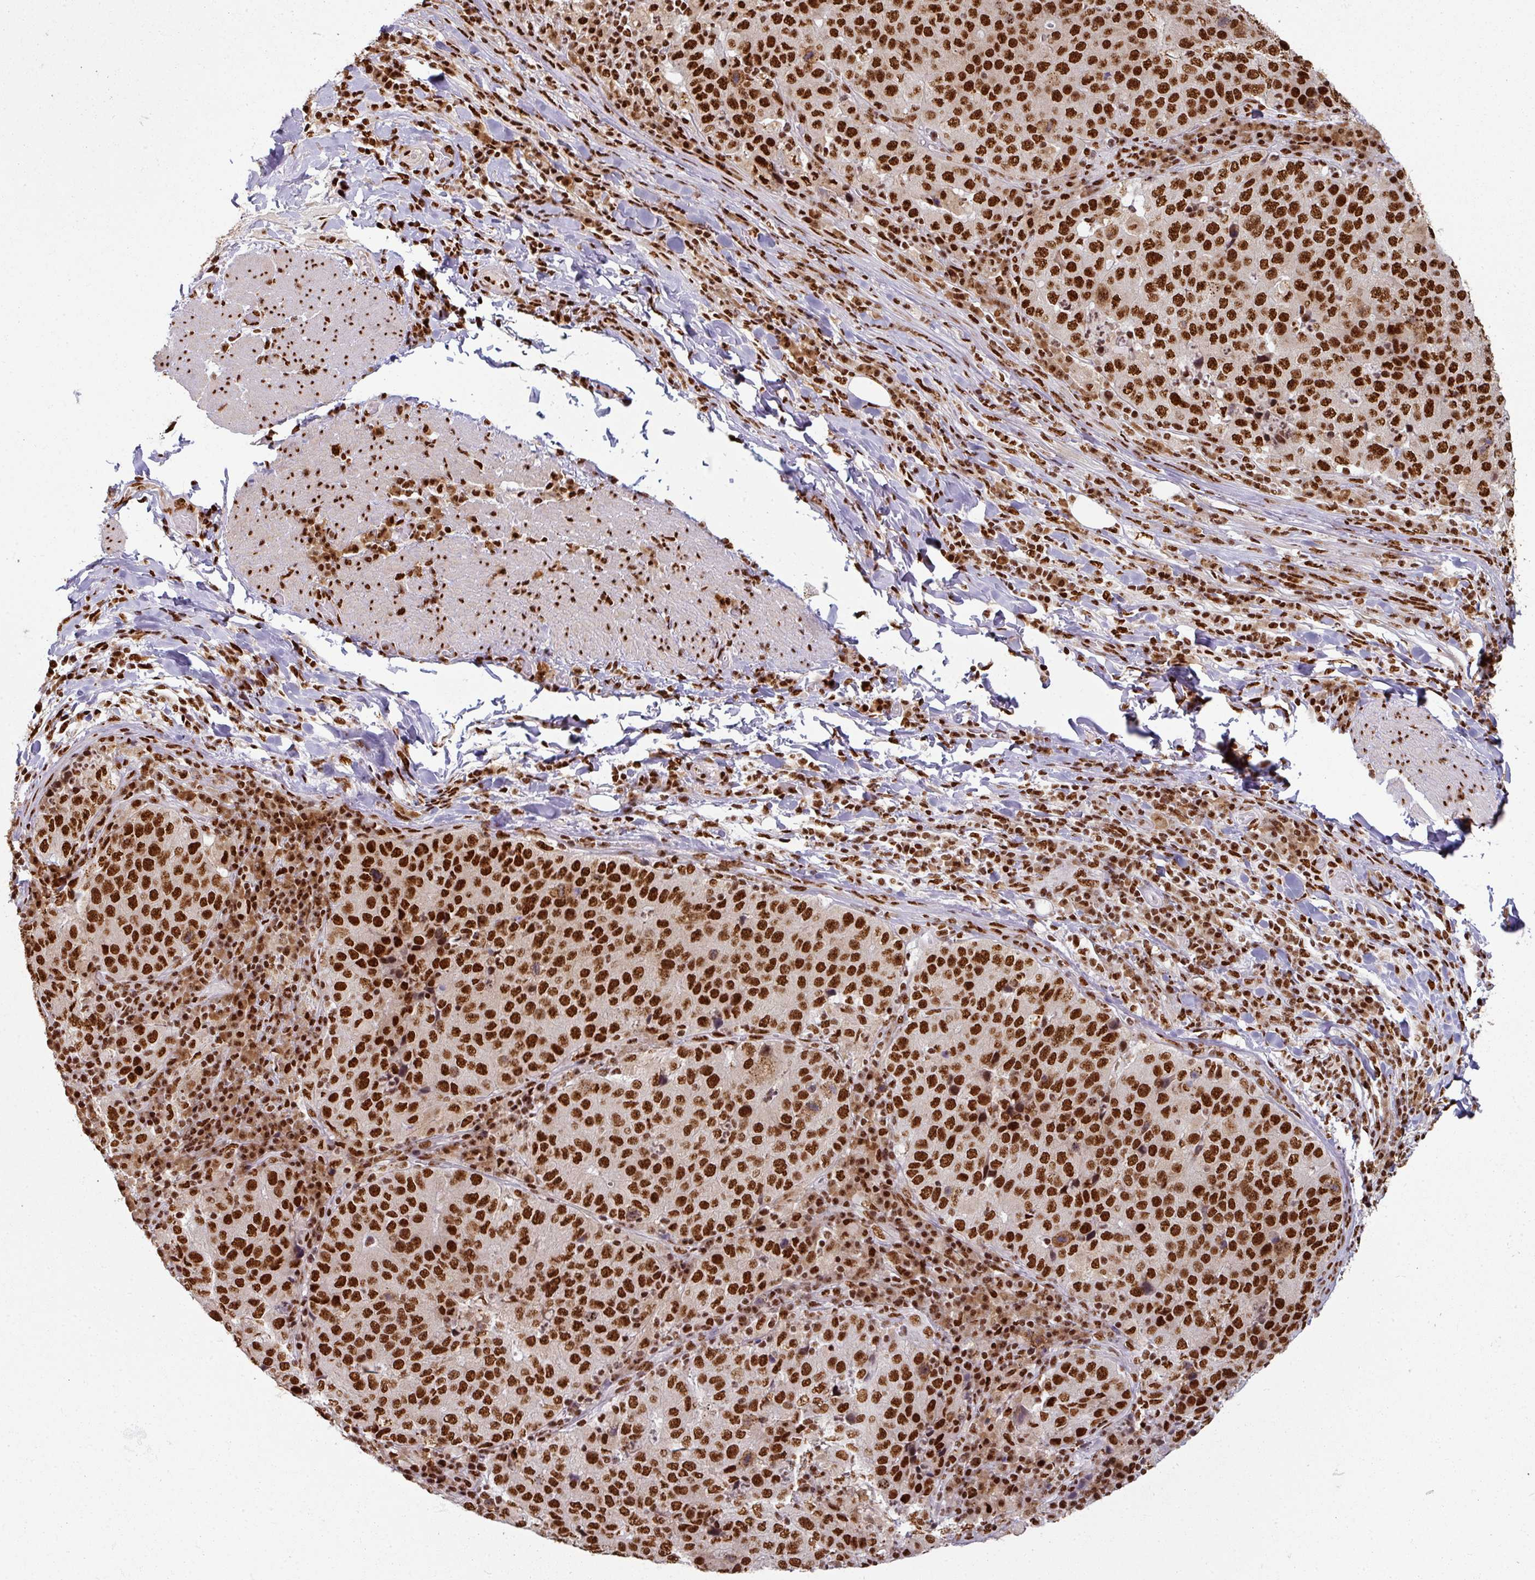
{"staining": {"intensity": "strong", "quantity": ">75%", "location": "nuclear"}, "tissue": "stomach cancer", "cell_type": "Tumor cells", "image_type": "cancer", "snomed": [{"axis": "morphology", "description": "Adenocarcinoma, NOS"}, {"axis": "topography", "description": "Stomach"}], "caption": "The immunohistochemical stain shows strong nuclear positivity in tumor cells of adenocarcinoma (stomach) tissue. The staining is performed using DAB brown chromogen to label protein expression. The nuclei are counter-stained blue using hematoxylin.", "gene": "SIK3", "patient": {"sex": "male", "age": 71}}